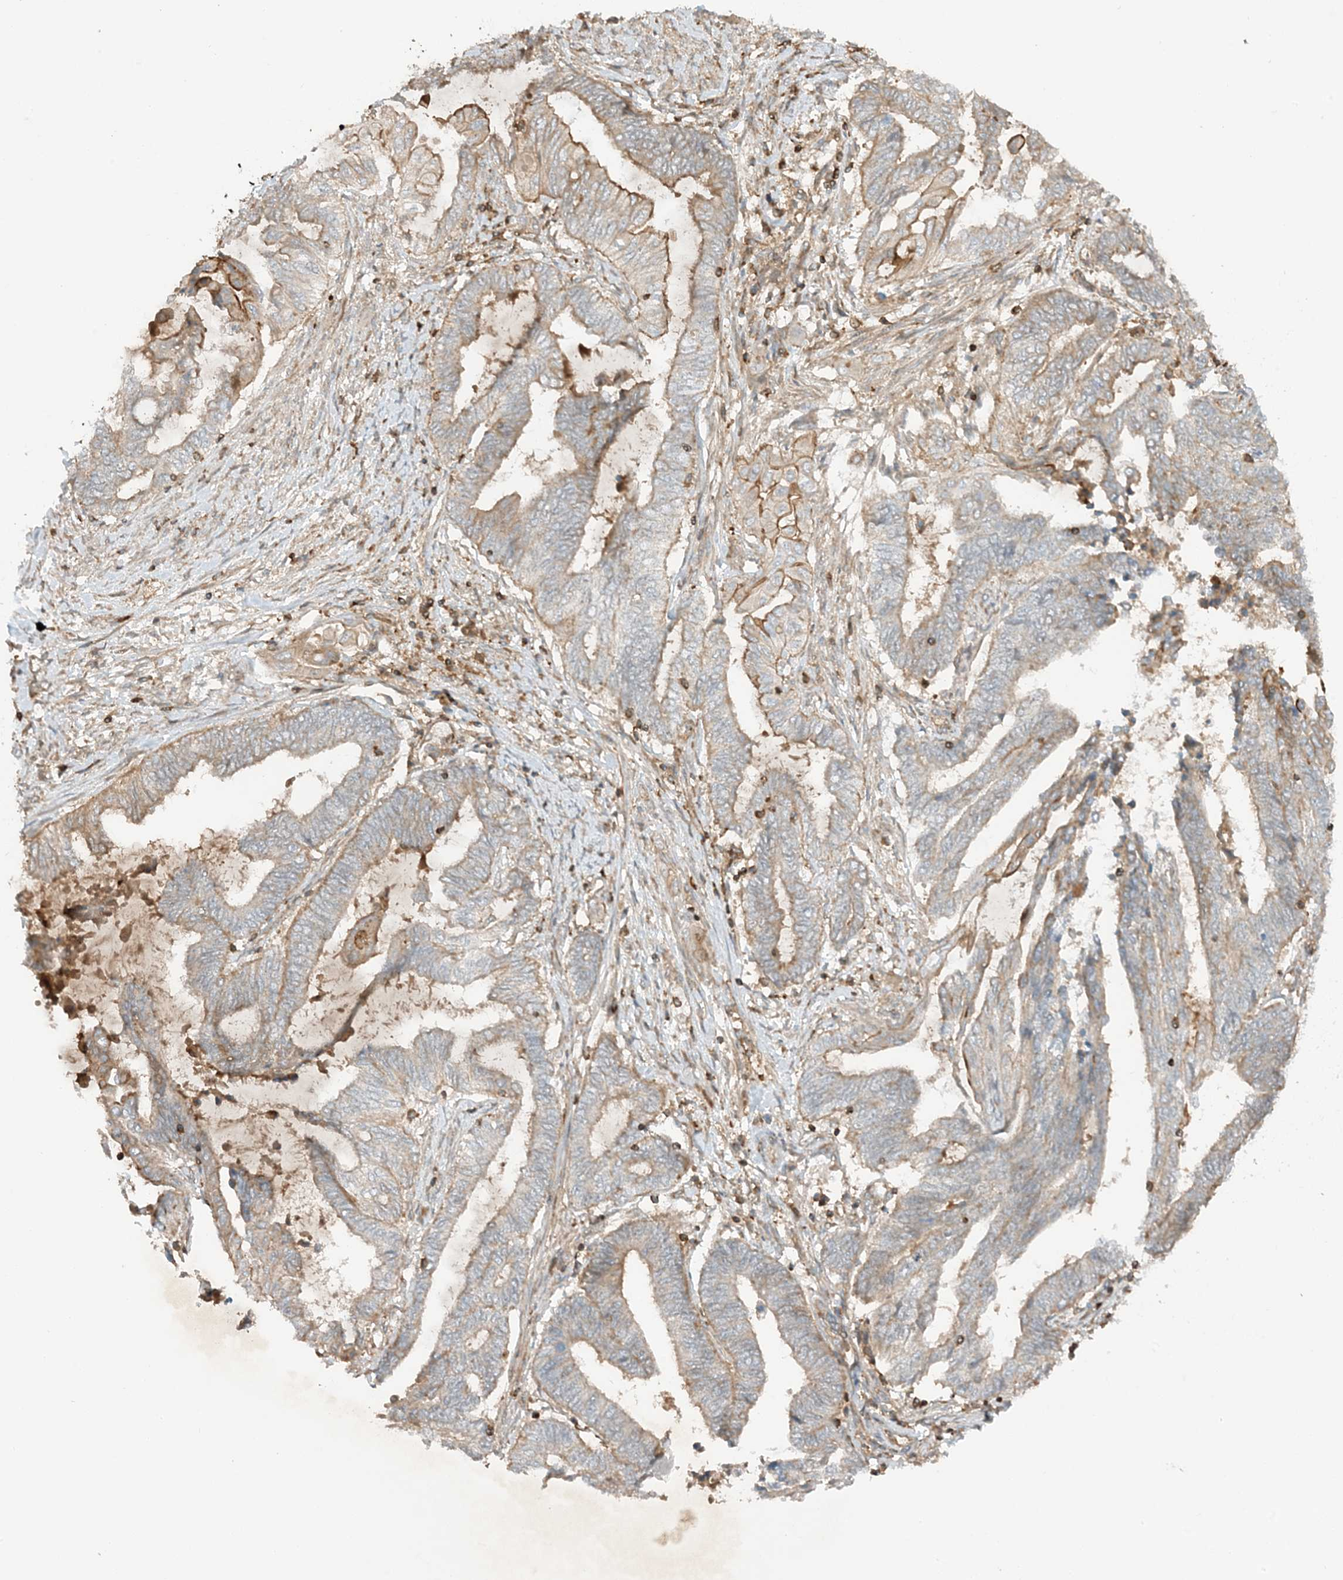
{"staining": {"intensity": "moderate", "quantity": "25%-75%", "location": "cytoplasmic/membranous"}, "tissue": "endometrial cancer", "cell_type": "Tumor cells", "image_type": "cancer", "snomed": [{"axis": "morphology", "description": "Adenocarcinoma, NOS"}, {"axis": "topography", "description": "Uterus"}, {"axis": "topography", "description": "Endometrium"}], "caption": "Immunohistochemistry (IHC) micrograph of human endometrial cancer stained for a protein (brown), which exhibits medium levels of moderate cytoplasmic/membranous expression in about 25%-75% of tumor cells.", "gene": "SLC25A12", "patient": {"sex": "female", "age": 70}}